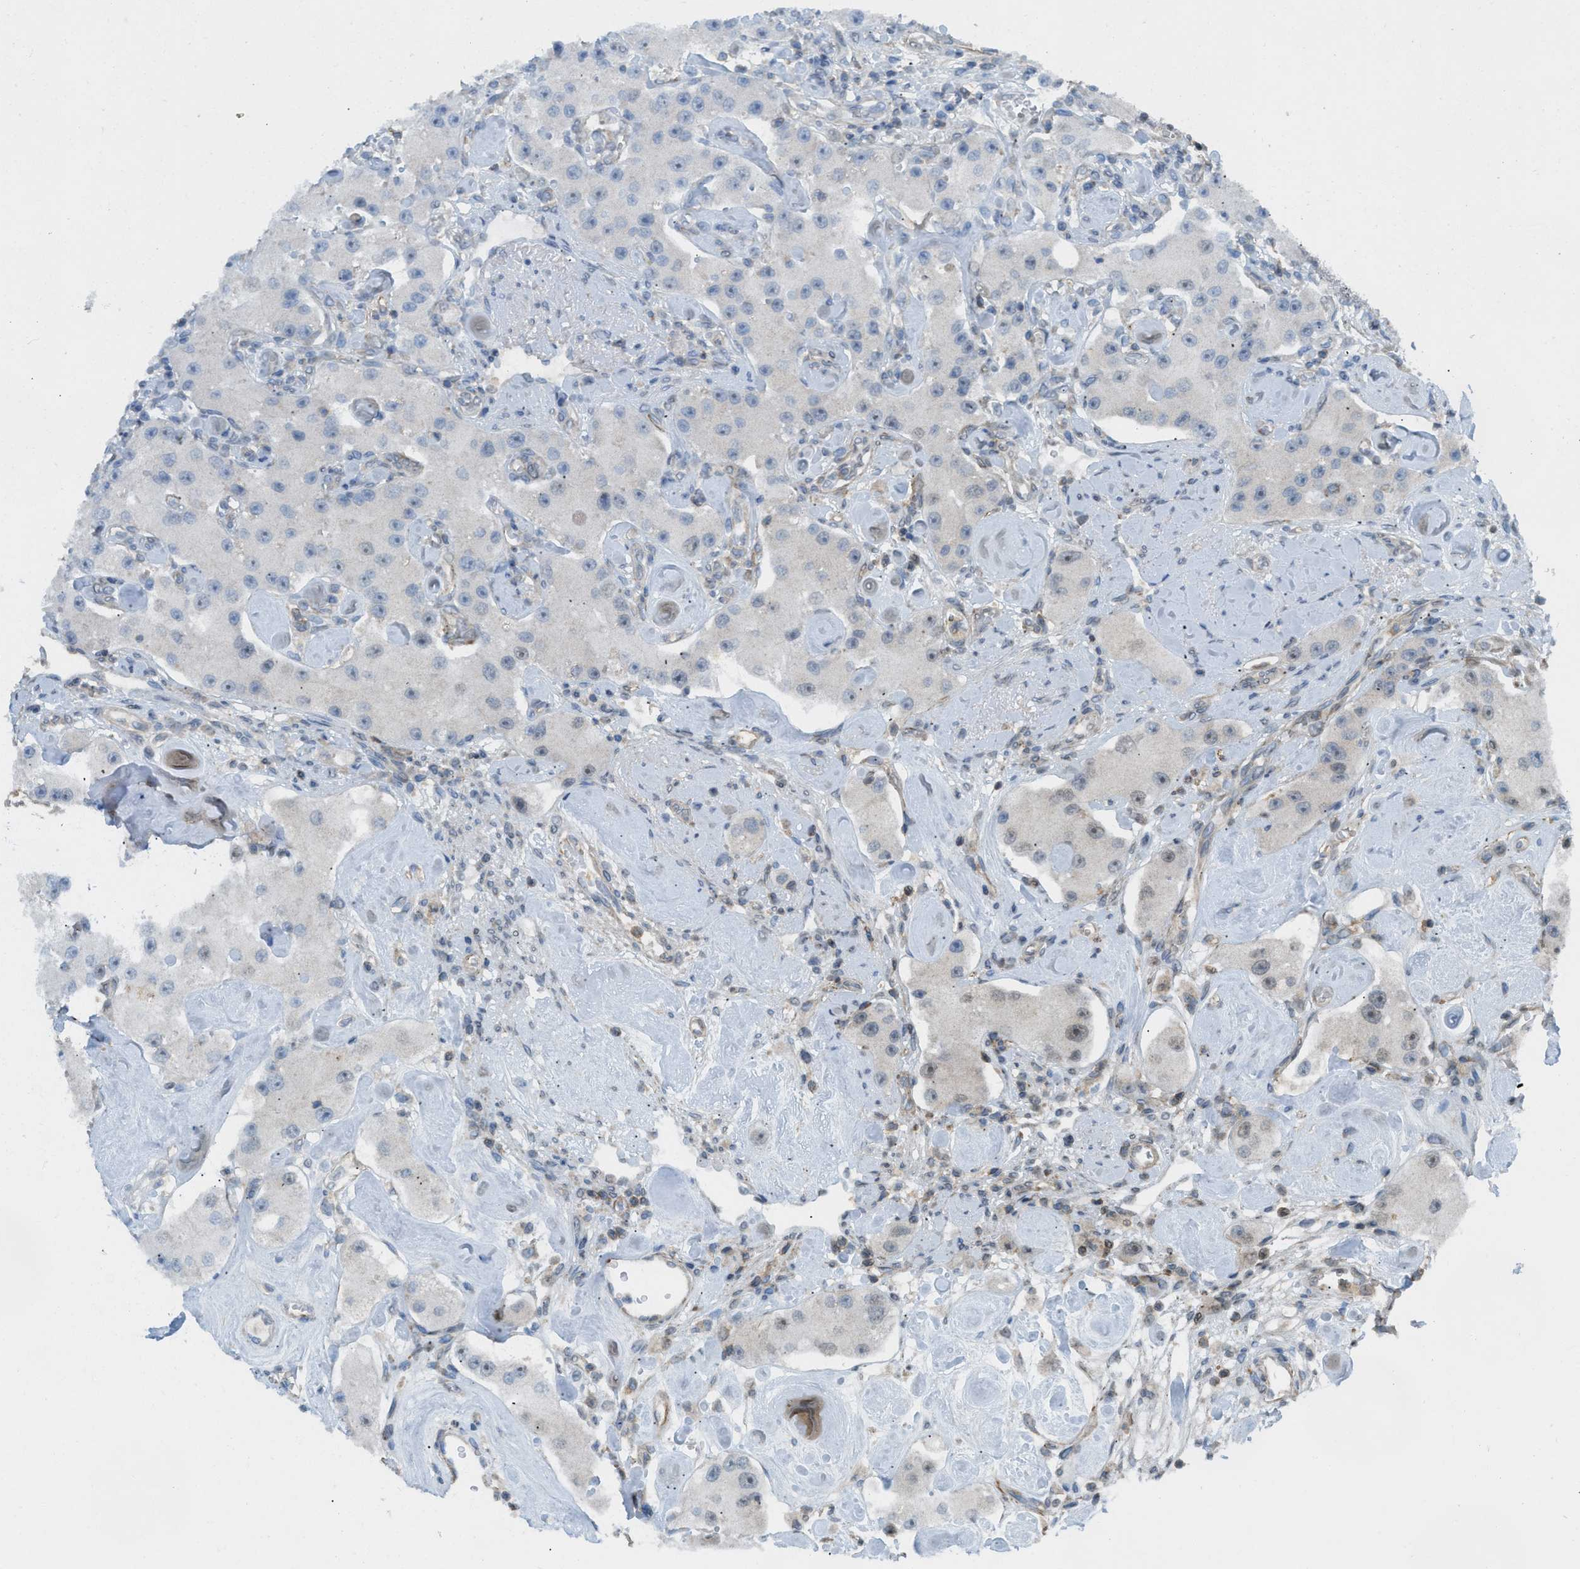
{"staining": {"intensity": "weak", "quantity": "<25%", "location": "nuclear"}, "tissue": "carcinoid", "cell_type": "Tumor cells", "image_type": "cancer", "snomed": [{"axis": "morphology", "description": "Carcinoid, malignant, NOS"}, {"axis": "topography", "description": "Pancreas"}], "caption": "Immunohistochemistry (IHC) micrograph of neoplastic tissue: carcinoid stained with DAB demonstrates no significant protein expression in tumor cells. Nuclei are stained in blue.", "gene": "E2F1", "patient": {"sex": "male", "age": 41}}